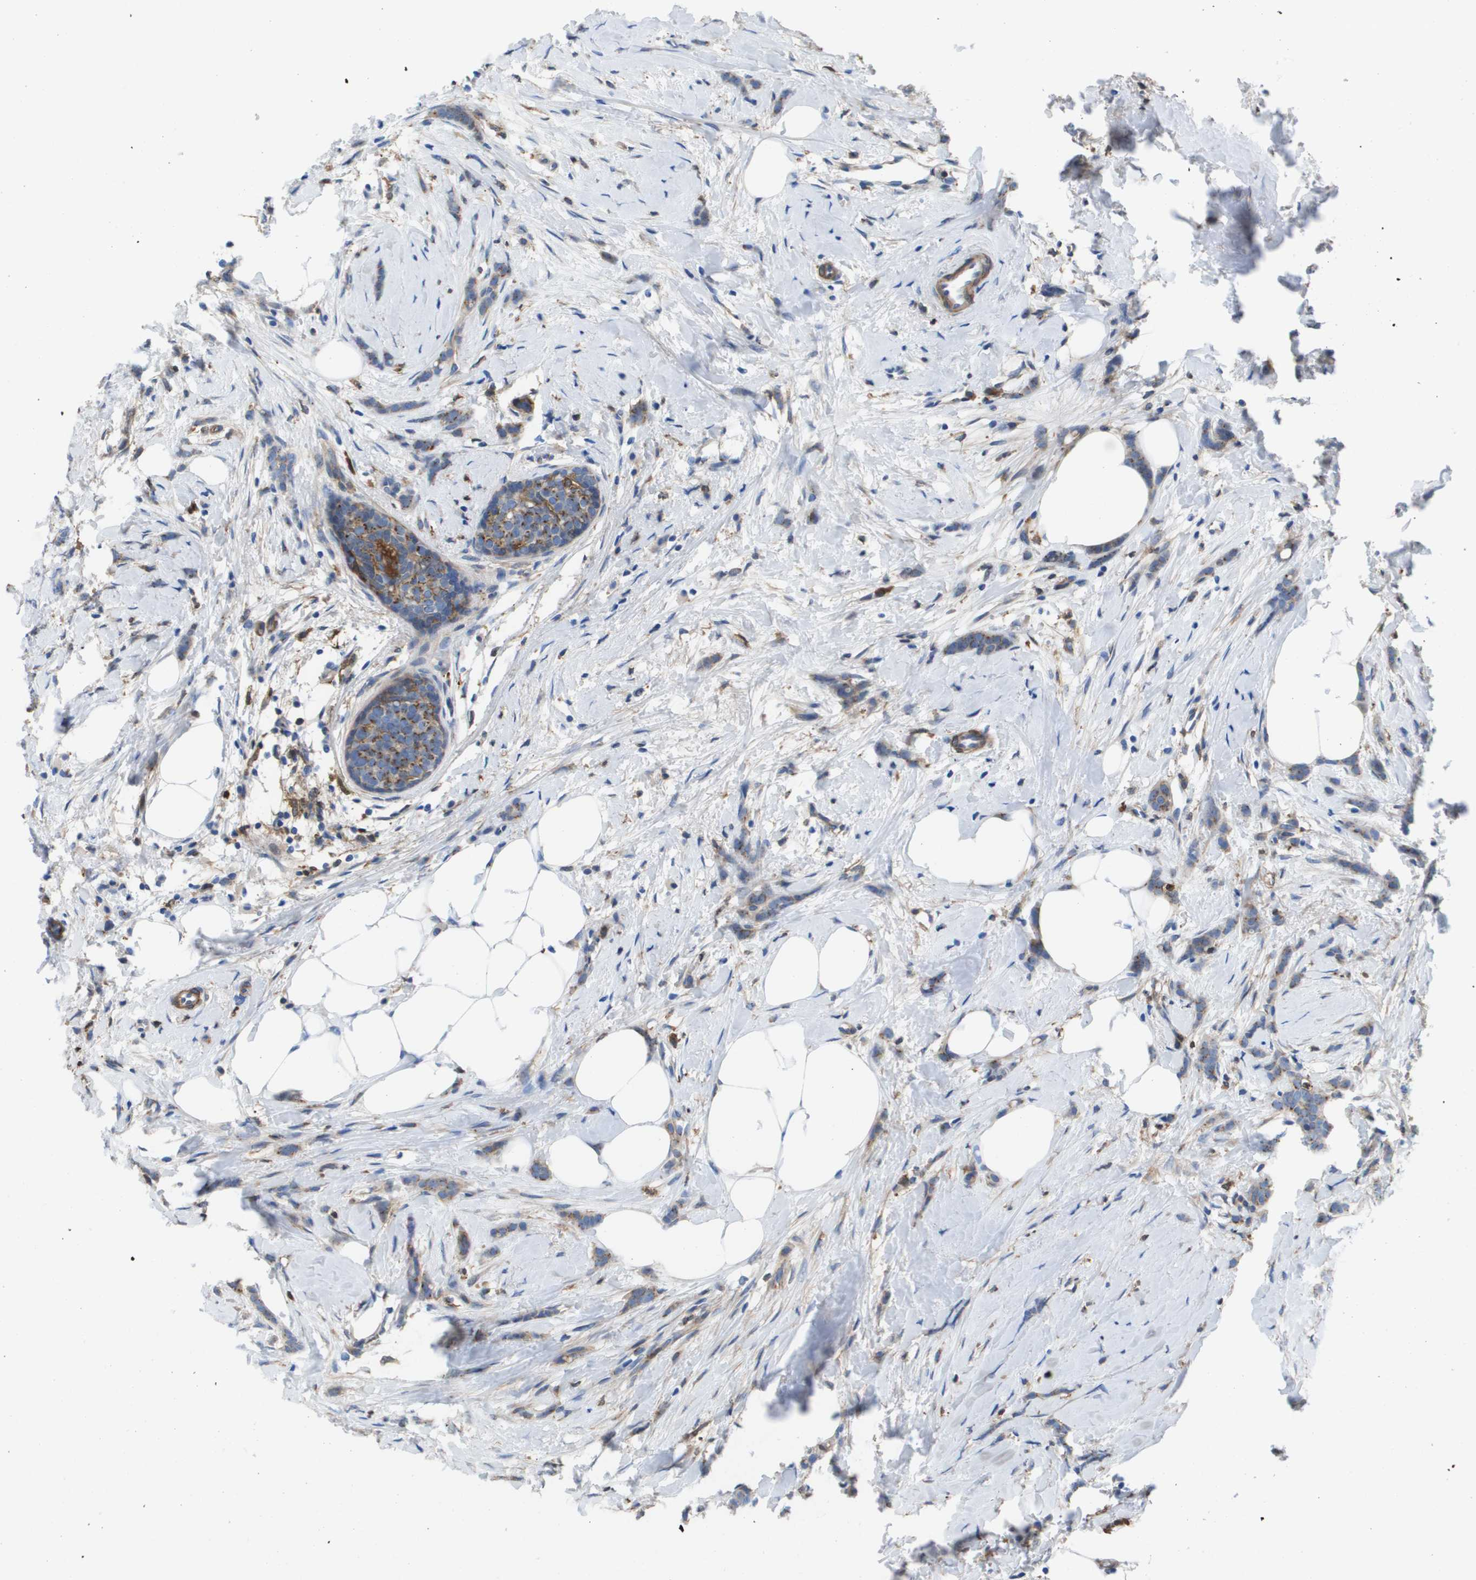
{"staining": {"intensity": "weak", "quantity": ">75%", "location": "cytoplasmic/membranous"}, "tissue": "breast cancer", "cell_type": "Tumor cells", "image_type": "cancer", "snomed": [{"axis": "morphology", "description": "Lobular carcinoma, in situ"}, {"axis": "morphology", "description": "Lobular carcinoma"}, {"axis": "topography", "description": "Breast"}], "caption": "Immunohistochemical staining of human breast lobular carcinoma shows low levels of weak cytoplasmic/membranous protein staining in approximately >75% of tumor cells. (Brightfield microscopy of DAB IHC at high magnification).", "gene": "SLC37A2", "patient": {"sex": "female", "age": 41}}